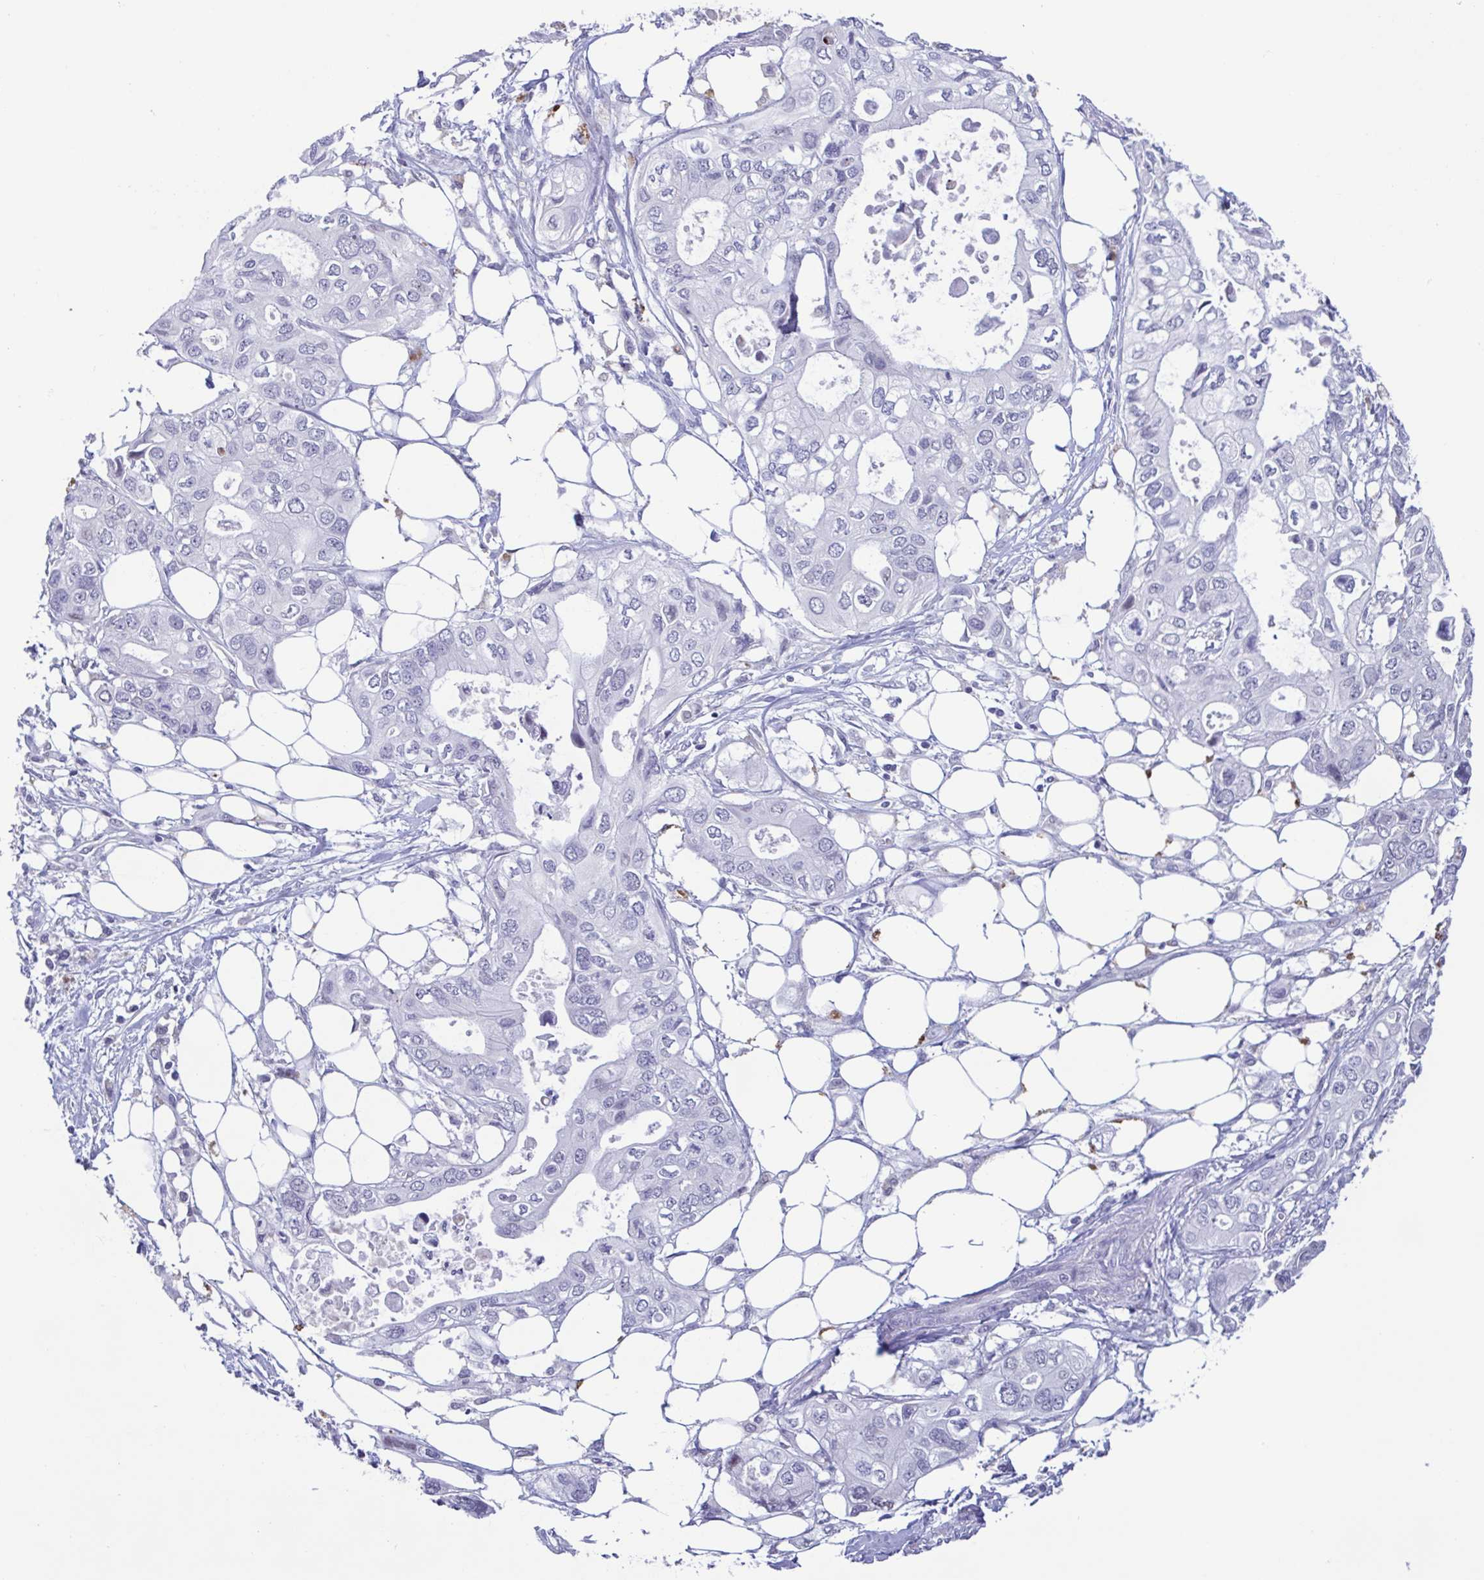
{"staining": {"intensity": "negative", "quantity": "none", "location": "none"}, "tissue": "pancreatic cancer", "cell_type": "Tumor cells", "image_type": "cancer", "snomed": [{"axis": "morphology", "description": "Adenocarcinoma, NOS"}, {"axis": "topography", "description": "Pancreas"}], "caption": "Immunohistochemistry photomicrograph of neoplastic tissue: pancreatic adenocarcinoma stained with DAB (3,3'-diaminobenzidine) reveals no significant protein expression in tumor cells.", "gene": "PERM1", "patient": {"sex": "female", "age": 63}}